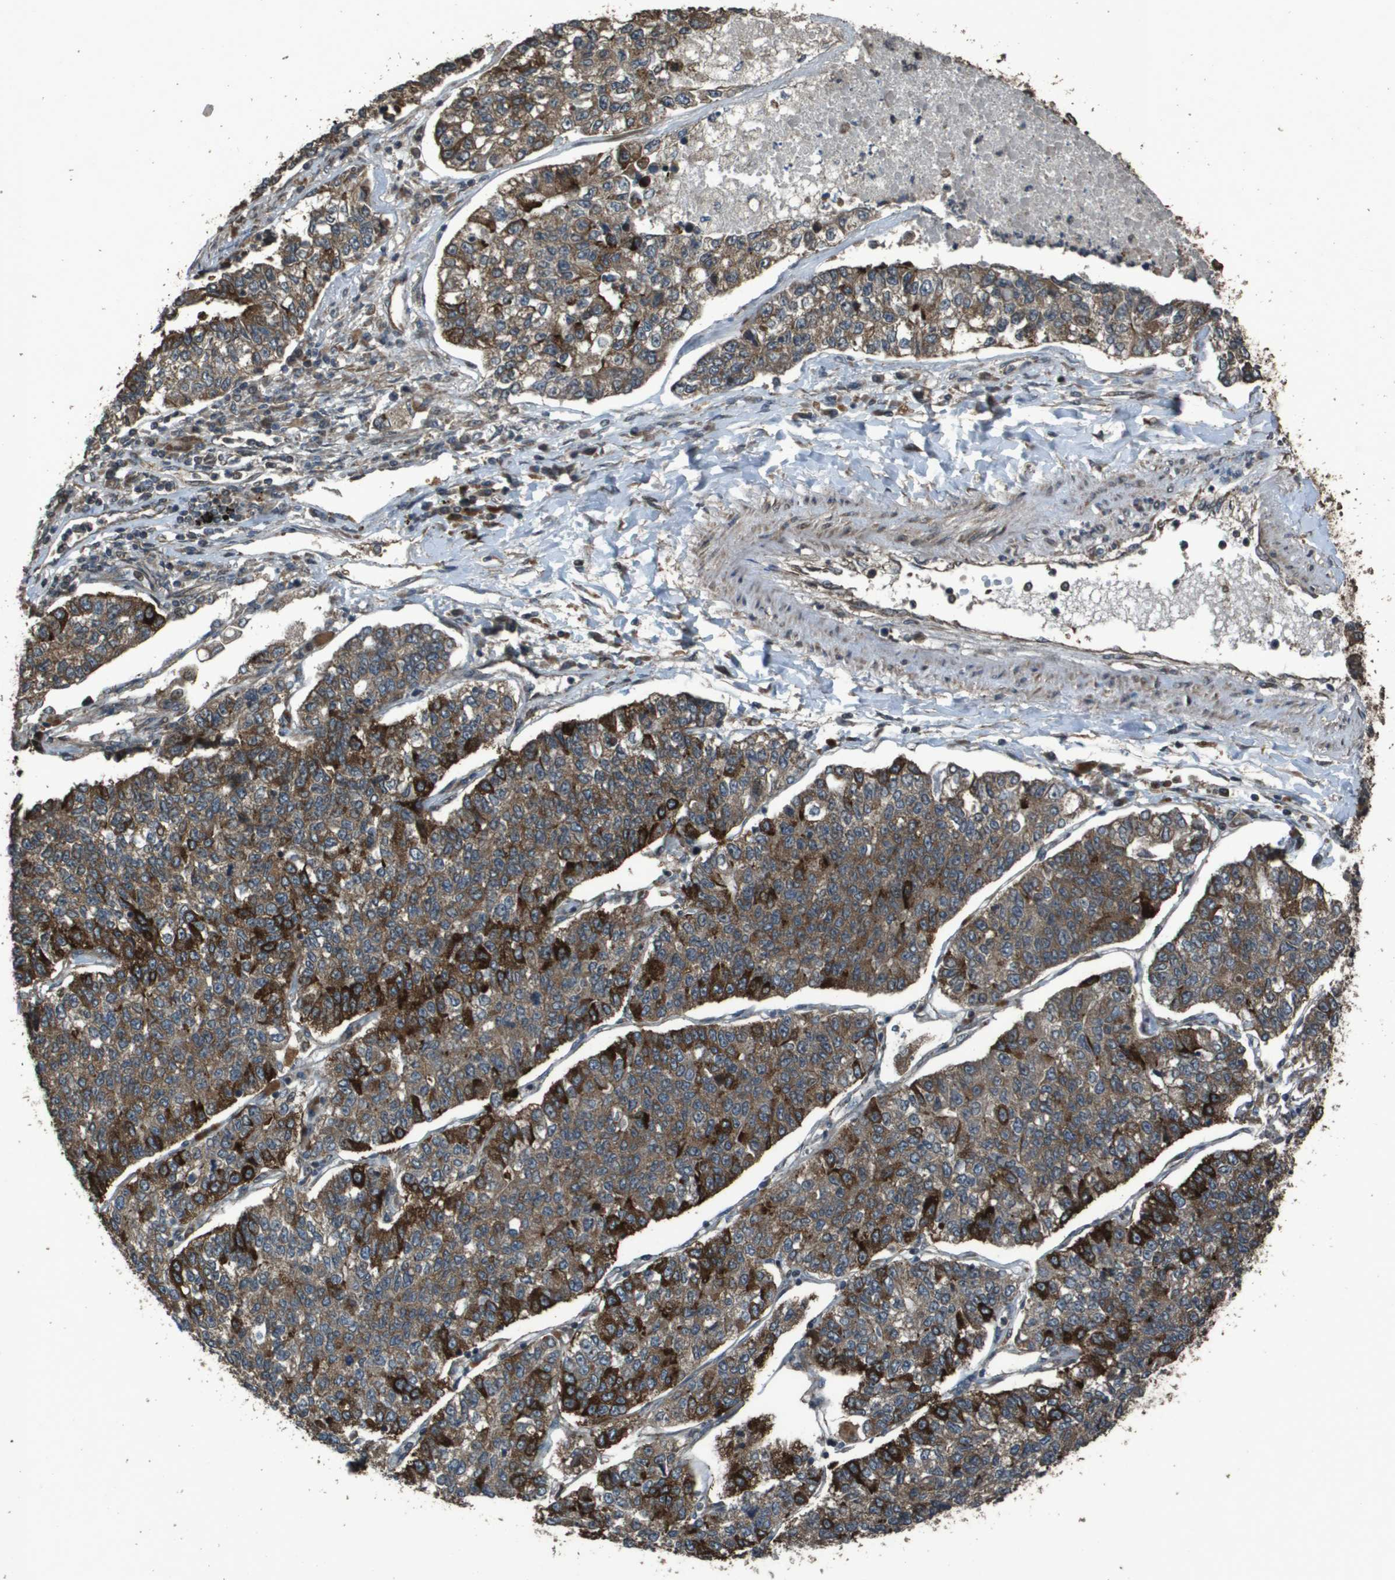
{"staining": {"intensity": "strong", "quantity": ">75%", "location": "cytoplasmic/membranous"}, "tissue": "lung cancer", "cell_type": "Tumor cells", "image_type": "cancer", "snomed": [{"axis": "morphology", "description": "Adenocarcinoma, NOS"}, {"axis": "topography", "description": "Lung"}], "caption": "IHC micrograph of human lung adenocarcinoma stained for a protein (brown), which shows high levels of strong cytoplasmic/membranous staining in about >75% of tumor cells.", "gene": "FIG4", "patient": {"sex": "male", "age": 49}}